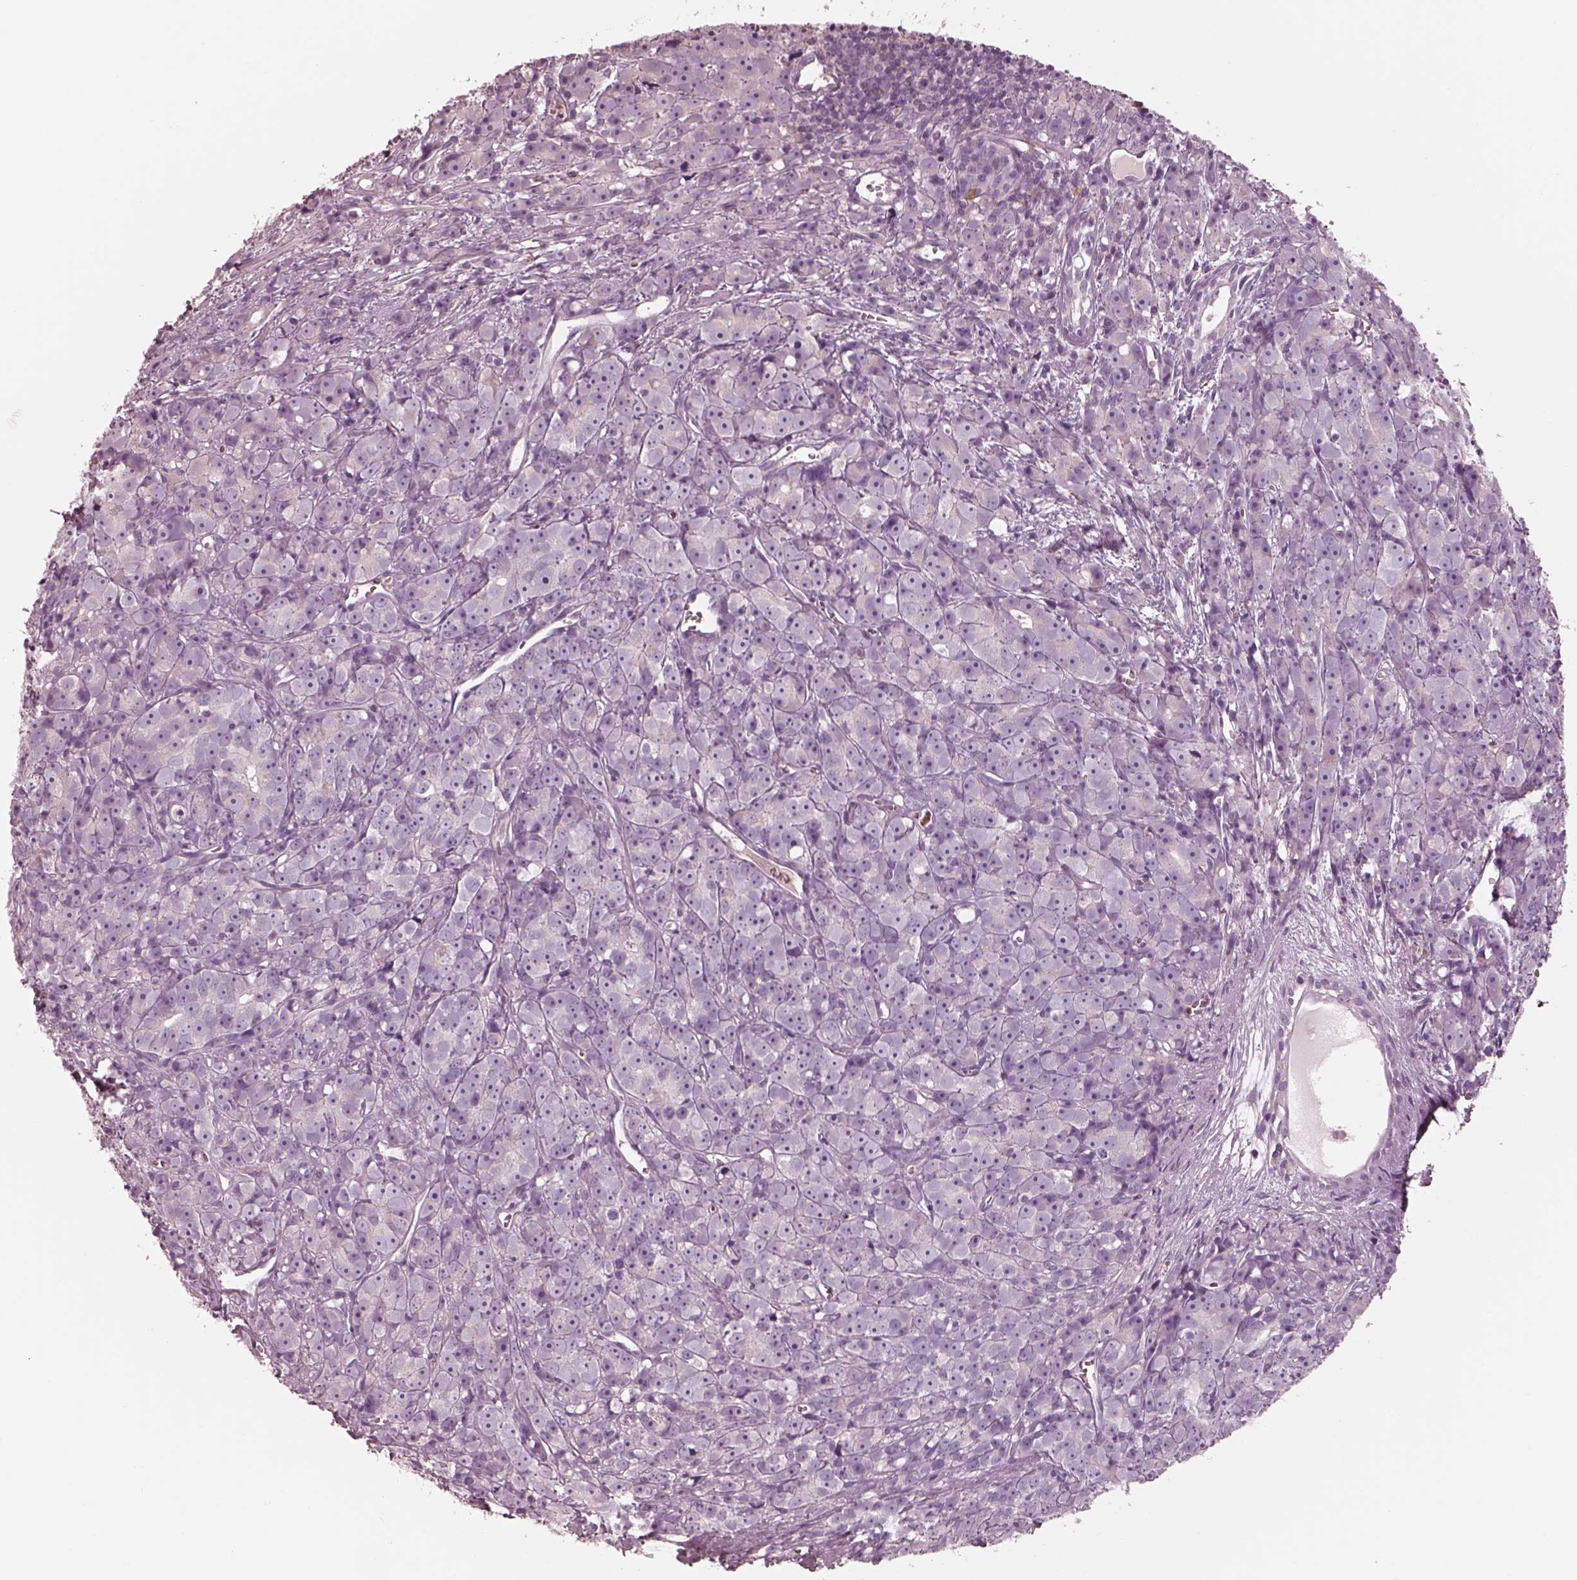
{"staining": {"intensity": "negative", "quantity": "none", "location": "none"}, "tissue": "prostate cancer", "cell_type": "Tumor cells", "image_type": "cancer", "snomed": [{"axis": "morphology", "description": "Adenocarcinoma, High grade"}, {"axis": "topography", "description": "Prostate"}], "caption": "The micrograph displays no staining of tumor cells in prostate high-grade adenocarcinoma.", "gene": "GPRIN1", "patient": {"sex": "male", "age": 77}}